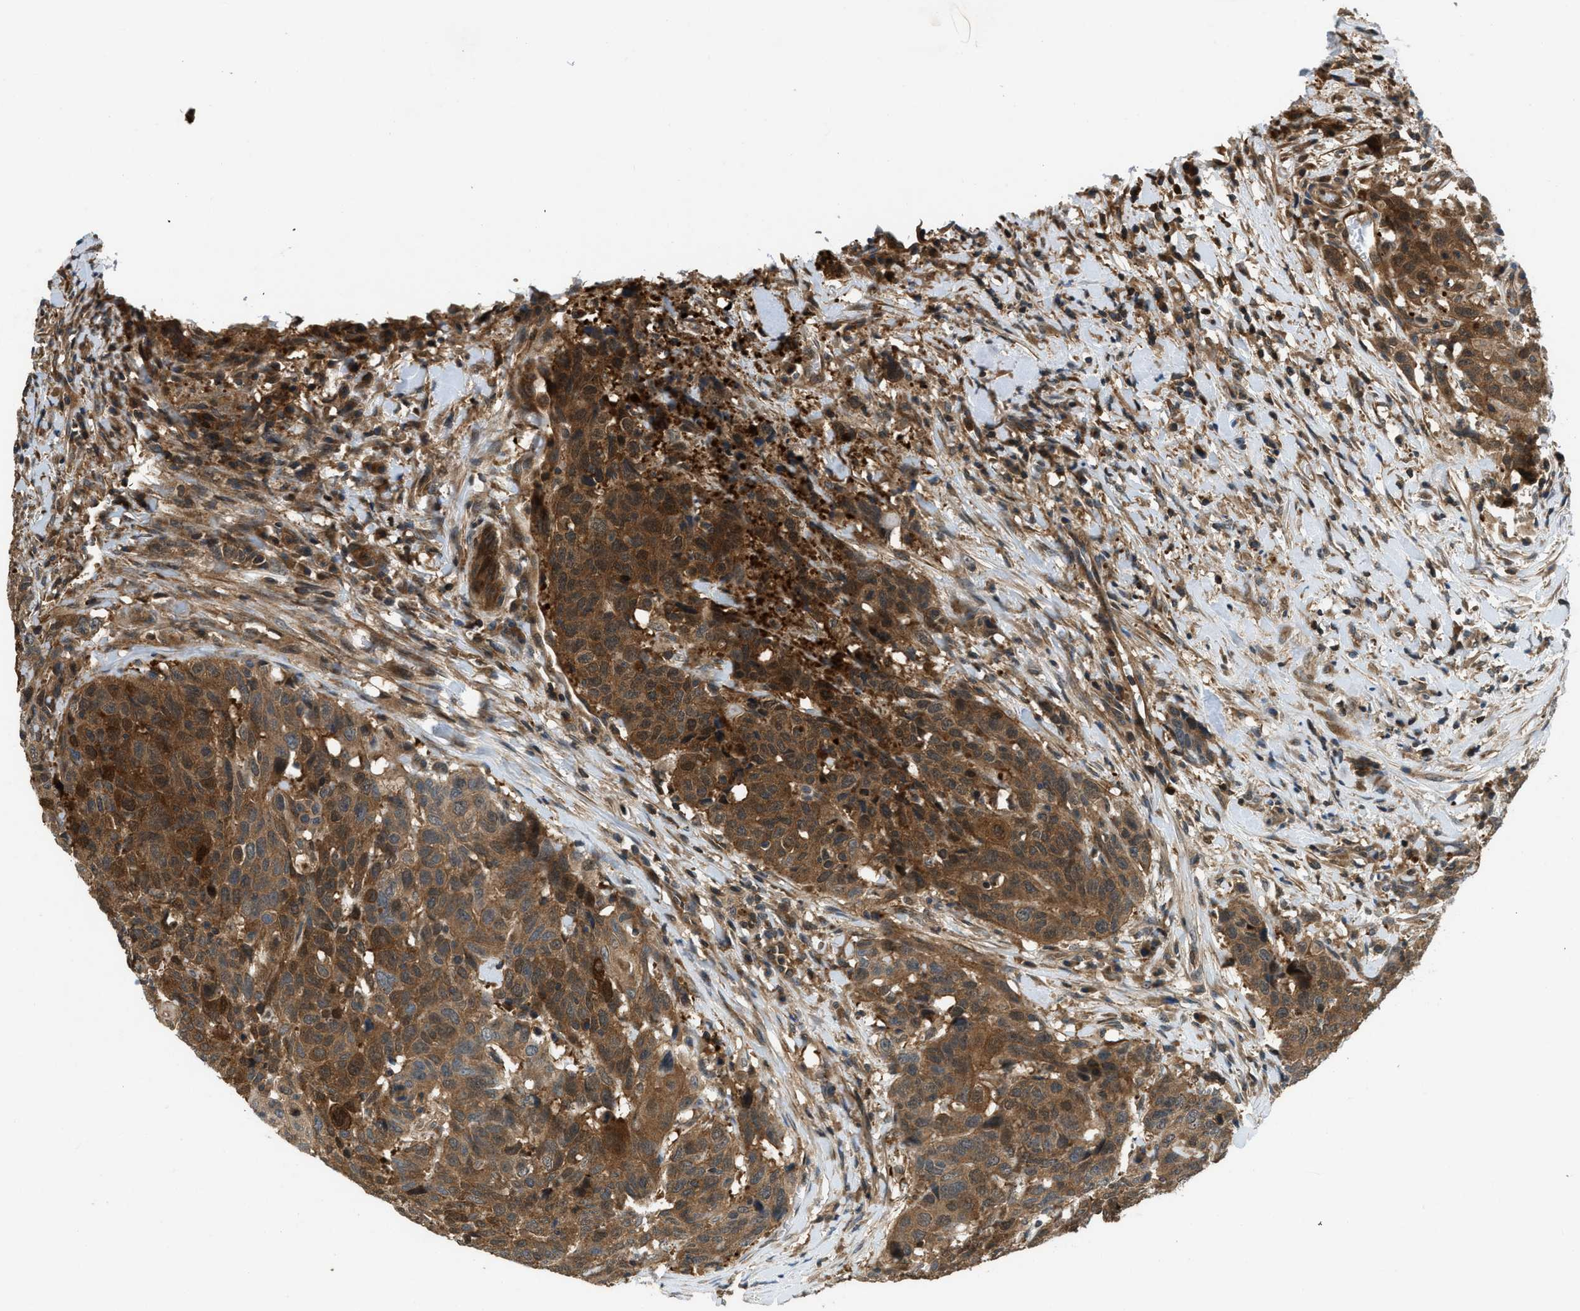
{"staining": {"intensity": "strong", "quantity": ">75%", "location": "cytoplasmic/membranous"}, "tissue": "head and neck cancer", "cell_type": "Tumor cells", "image_type": "cancer", "snomed": [{"axis": "morphology", "description": "Squamous cell carcinoma, NOS"}, {"axis": "topography", "description": "Head-Neck"}], "caption": "Immunohistochemical staining of squamous cell carcinoma (head and neck) shows high levels of strong cytoplasmic/membranous positivity in about >75% of tumor cells.", "gene": "GPR31", "patient": {"sex": "male", "age": 66}}